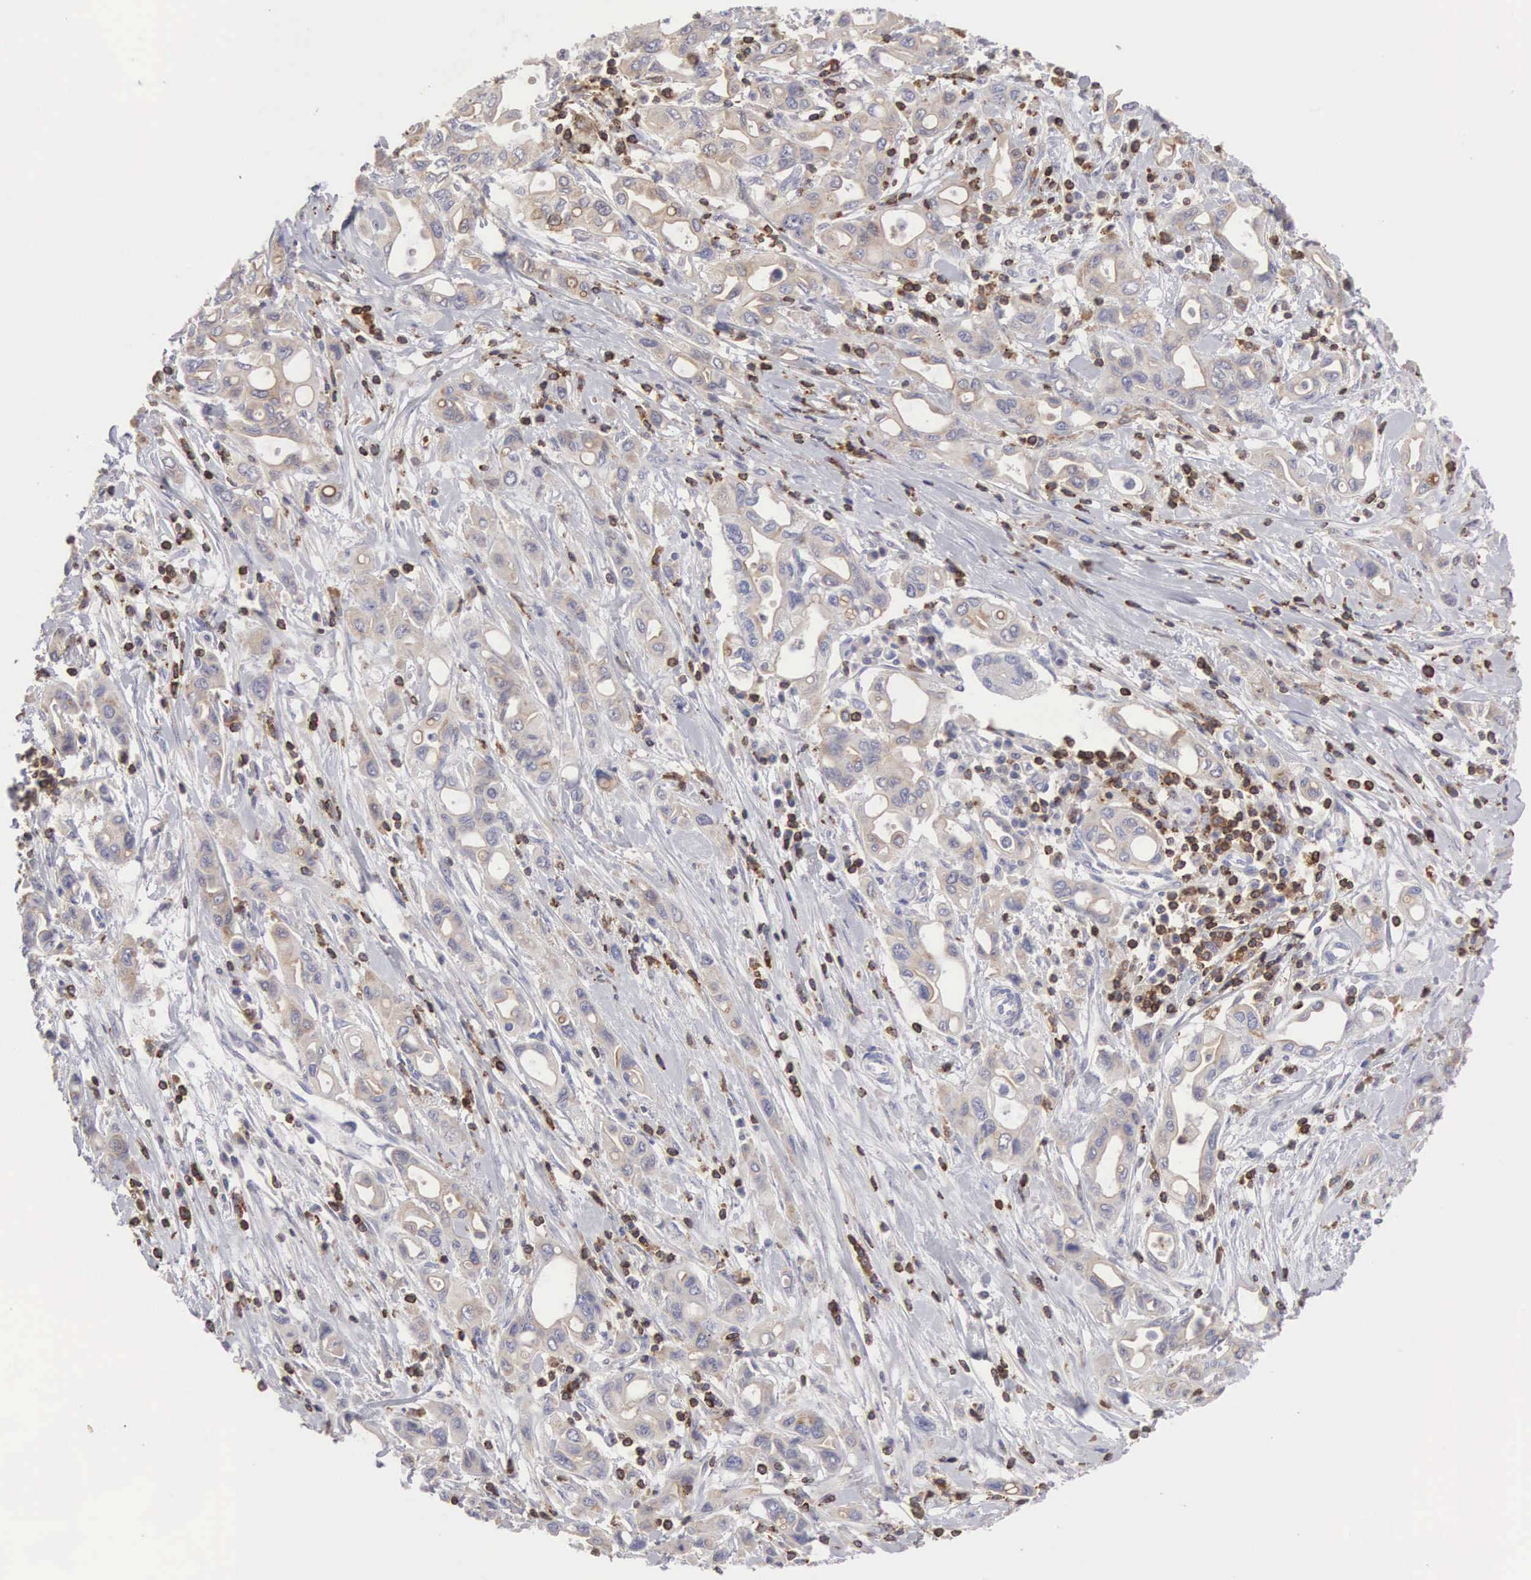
{"staining": {"intensity": "weak", "quantity": "25%-75%", "location": "cytoplasmic/membranous"}, "tissue": "pancreatic cancer", "cell_type": "Tumor cells", "image_type": "cancer", "snomed": [{"axis": "morphology", "description": "Adenocarcinoma, NOS"}, {"axis": "topography", "description": "Pancreas"}], "caption": "Immunohistochemistry (IHC) photomicrograph of pancreatic cancer (adenocarcinoma) stained for a protein (brown), which shows low levels of weak cytoplasmic/membranous positivity in approximately 25%-75% of tumor cells.", "gene": "SH3BP1", "patient": {"sex": "female", "age": 57}}